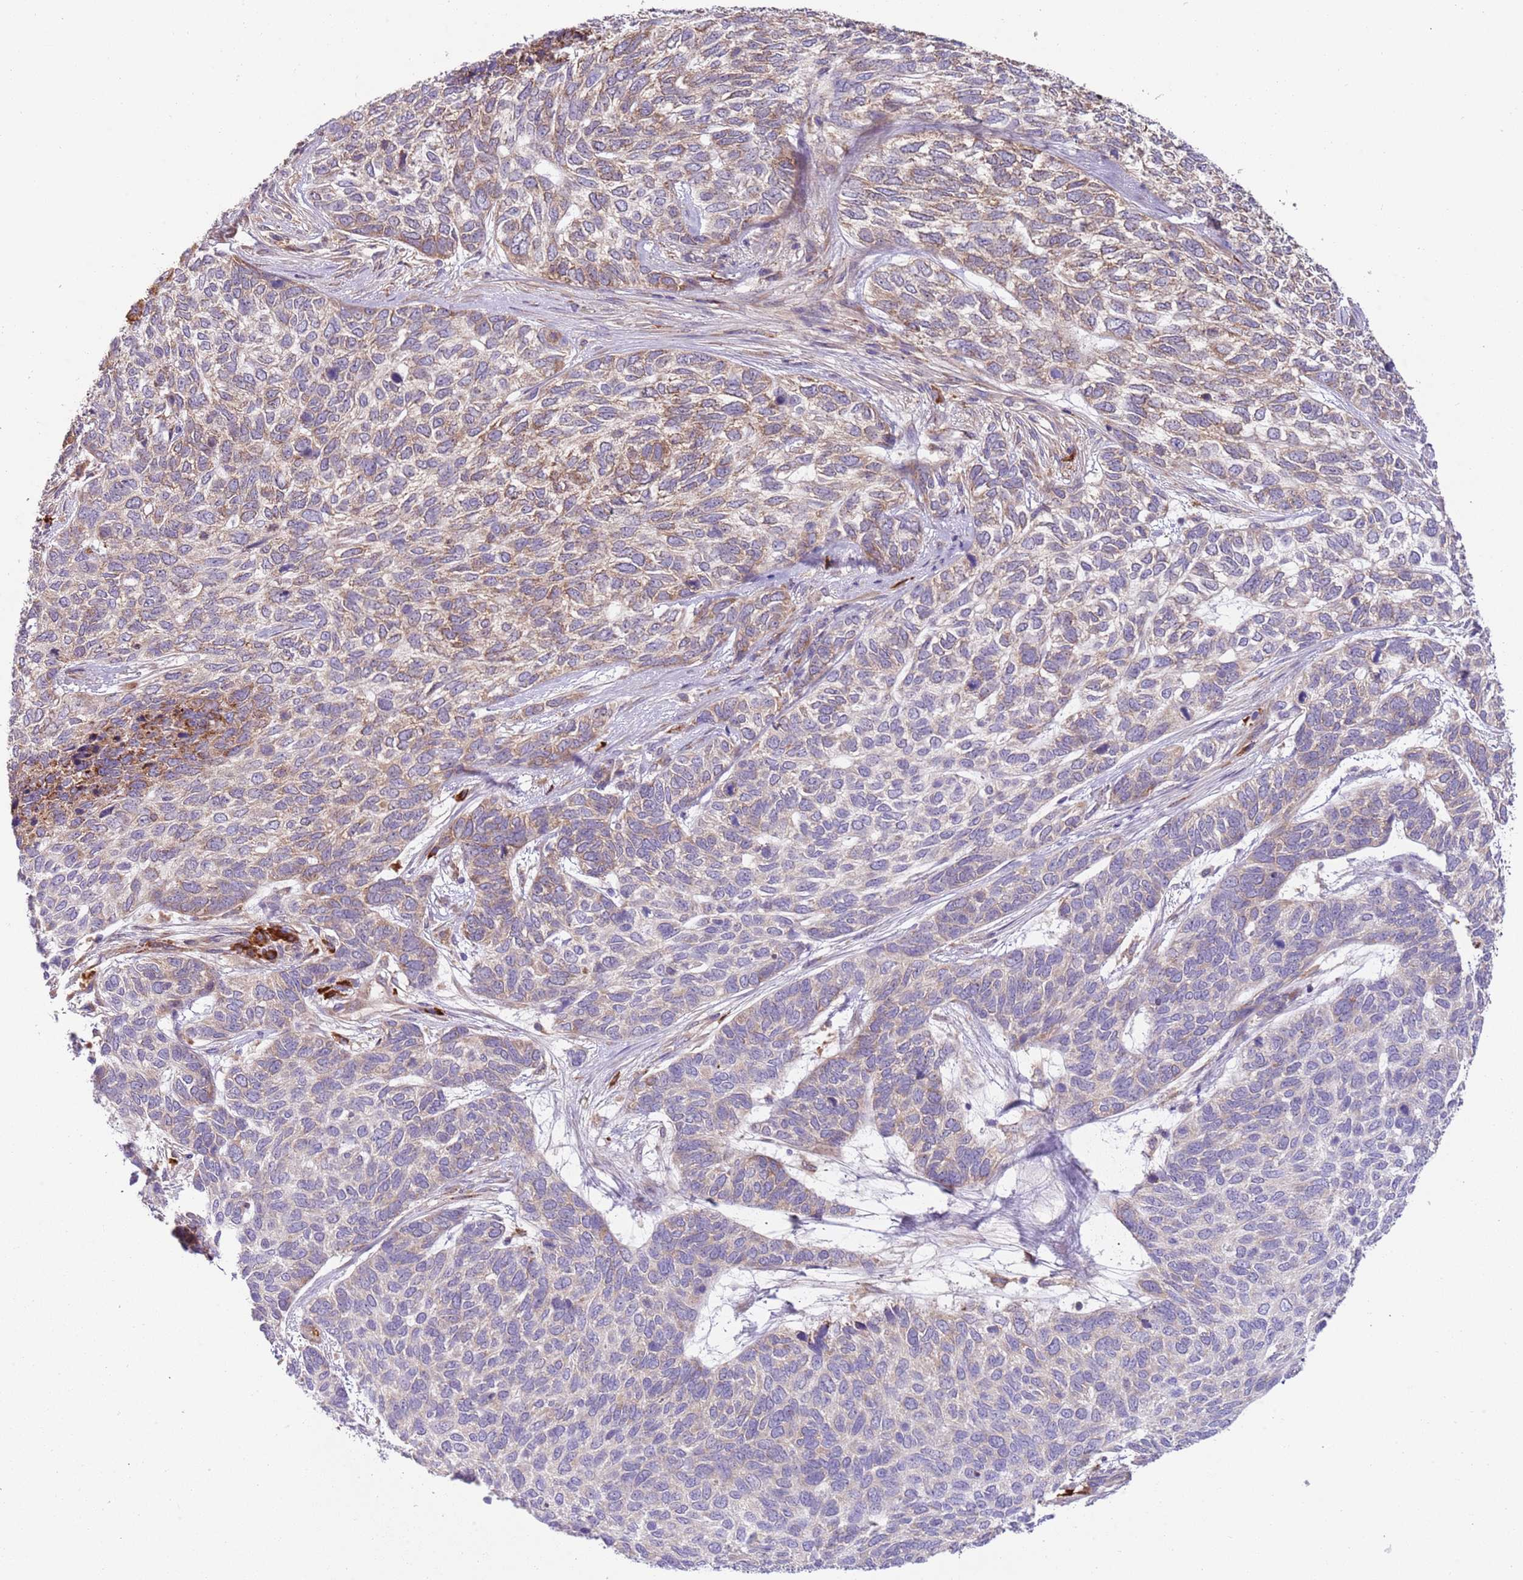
{"staining": {"intensity": "moderate", "quantity": "<25%", "location": "cytoplasmic/membranous"}, "tissue": "skin cancer", "cell_type": "Tumor cells", "image_type": "cancer", "snomed": [{"axis": "morphology", "description": "Basal cell carcinoma"}, {"axis": "topography", "description": "Skin"}], "caption": "High-magnification brightfield microscopy of skin cancer stained with DAB (brown) and counterstained with hematoxylin (blue). tumor cells exhibit moderate cytoplasmic/membranous expression is identified in about<25% of cells.", "gene": "VWCE", "patient": {"sex": "female", "age": 65}}